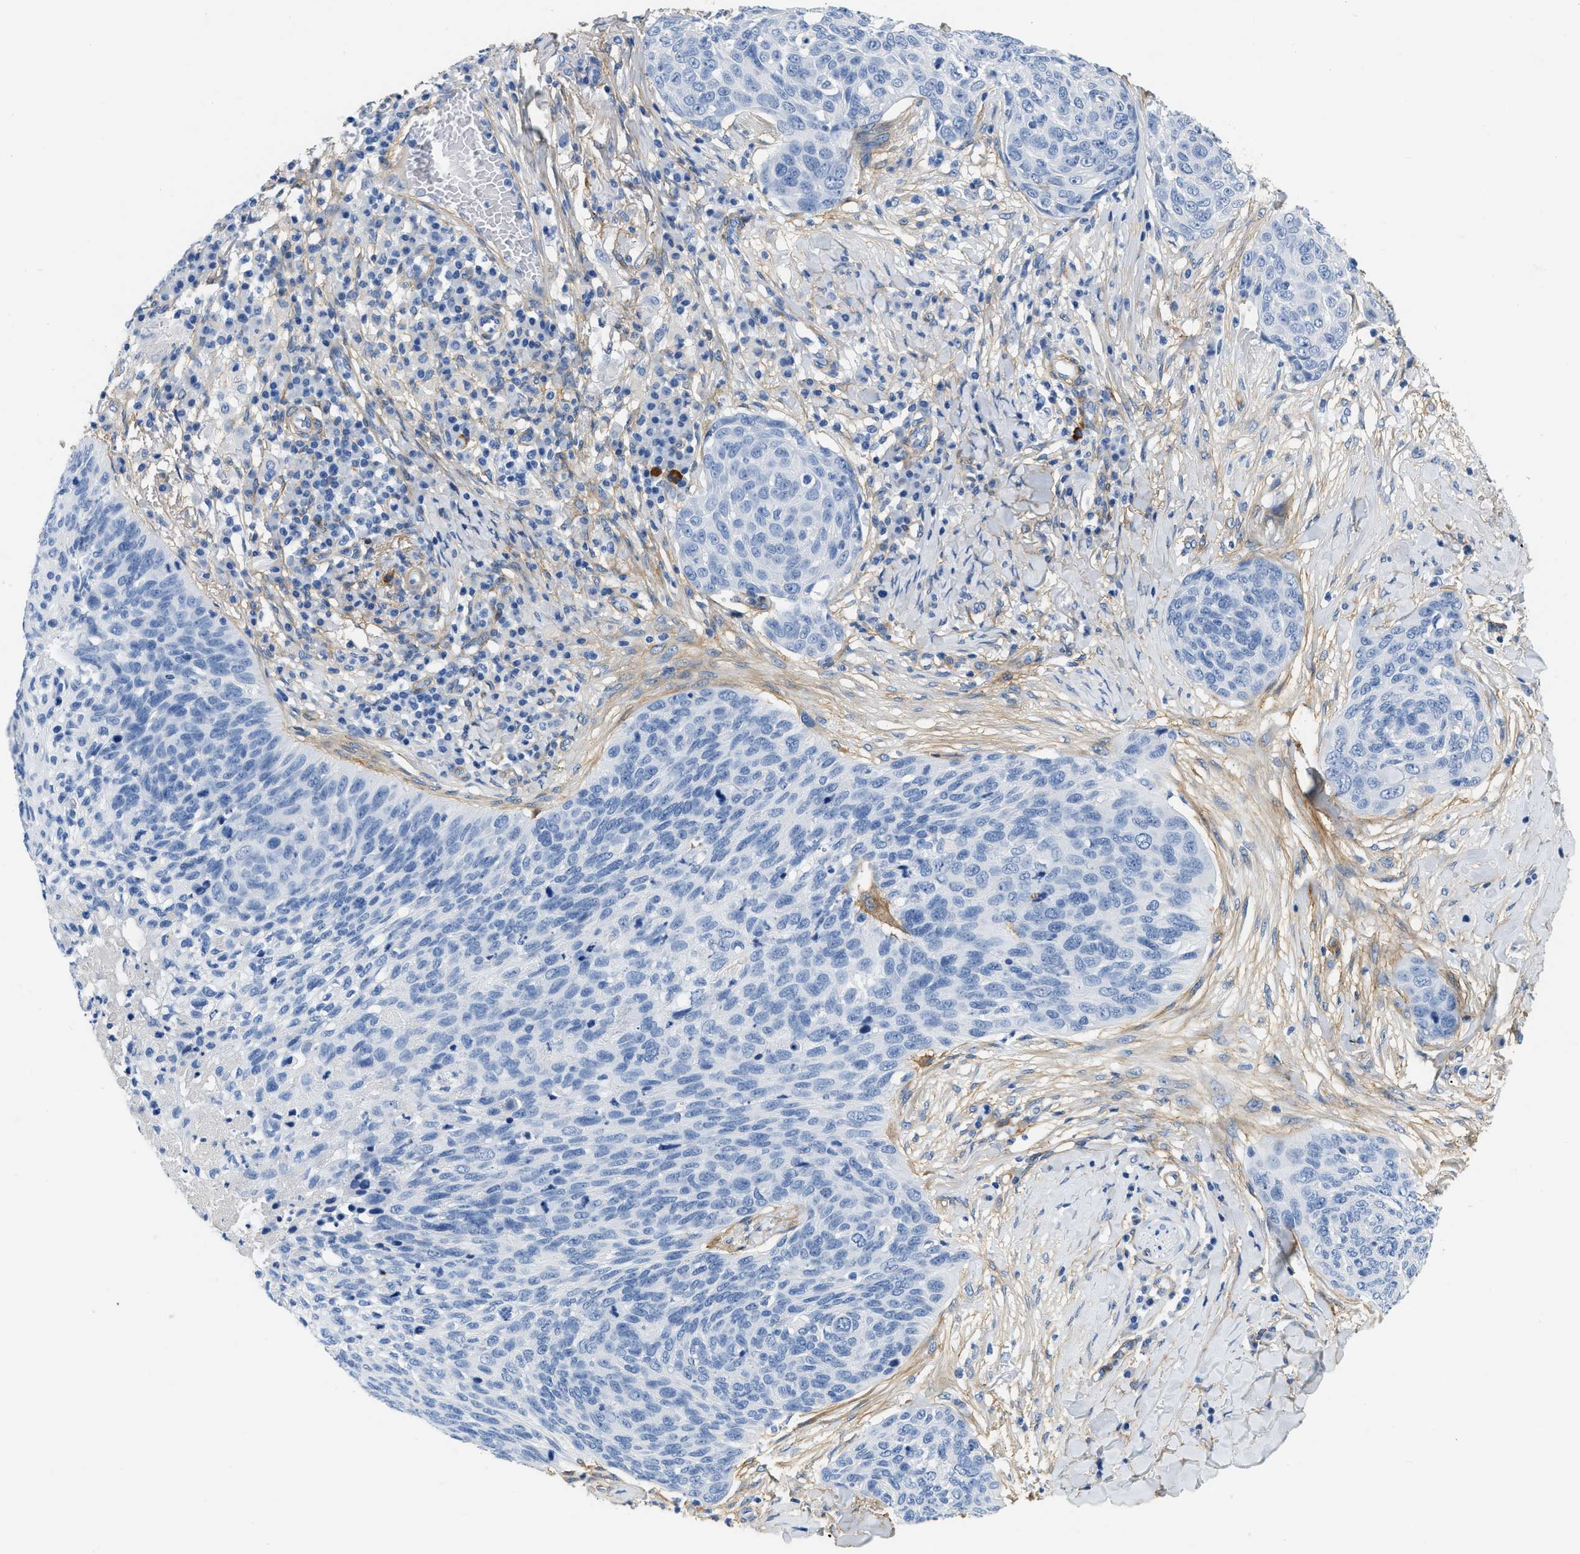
{"staining": {"intensity": "negative", "quantity": "none", "location": "none"}, "tissue": "skin cancer", "cell_type": "Tumor cells", "image_type": "cancer", "snomed": [{"axis": "morphology", "description": "Squamous cell carcinoma in situ, NOS"}, {"axis": "morphology", "description": "Squamous cell carcinoma, NOS"}, {"axis": "topography", "description": "Skin"}], "caption": "The image demonstrates no staining of tumor cells in squamous cell carcinoma in situ (skin).", "gene": "PDGFRB", "patient": {"sex": "male", "age": 93}}